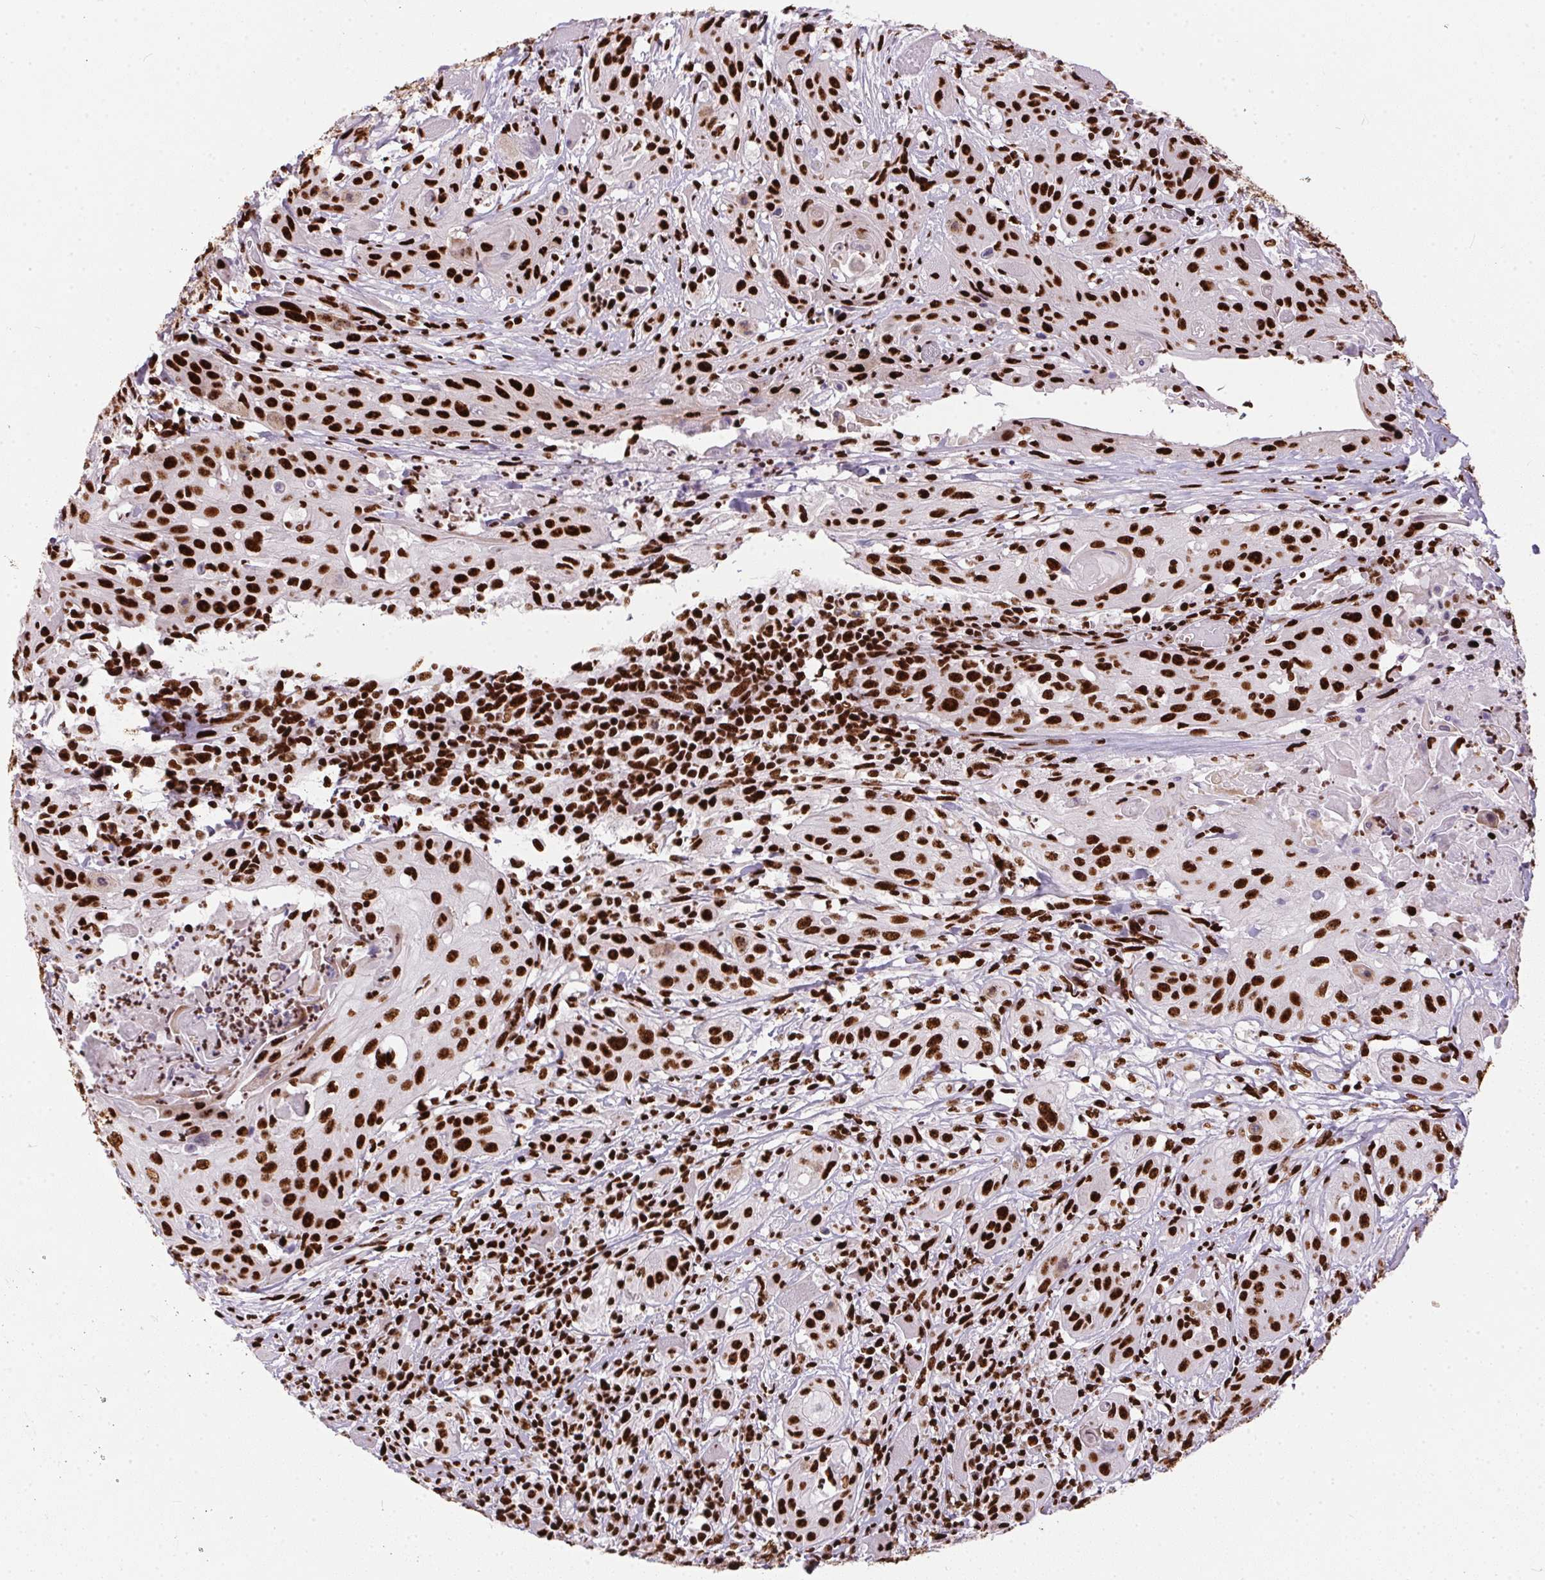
{"staining": {"intensity": "strong", "quantity": ">75%", "location": "nuclear"}, "tissue": "head and neck cancer", "cell_type": "Tumor cells", "image_type": "cancer", "snomed": [{"axis": "morphology", "description": "Squamous cell carcinoma, NOS"}, {"axis": "topography", "description": "Oral tissue"}, {"axis": "topography", "description": "Head-Neck"}, {"axis": "topography", "description": "Neck, NOS"}], "caption": "Head and neck cancer stained with a protein marker displays strong staining in tumor cells.", "gene": "PAGE3", "patient": {"sex": "female", "age": 55}}